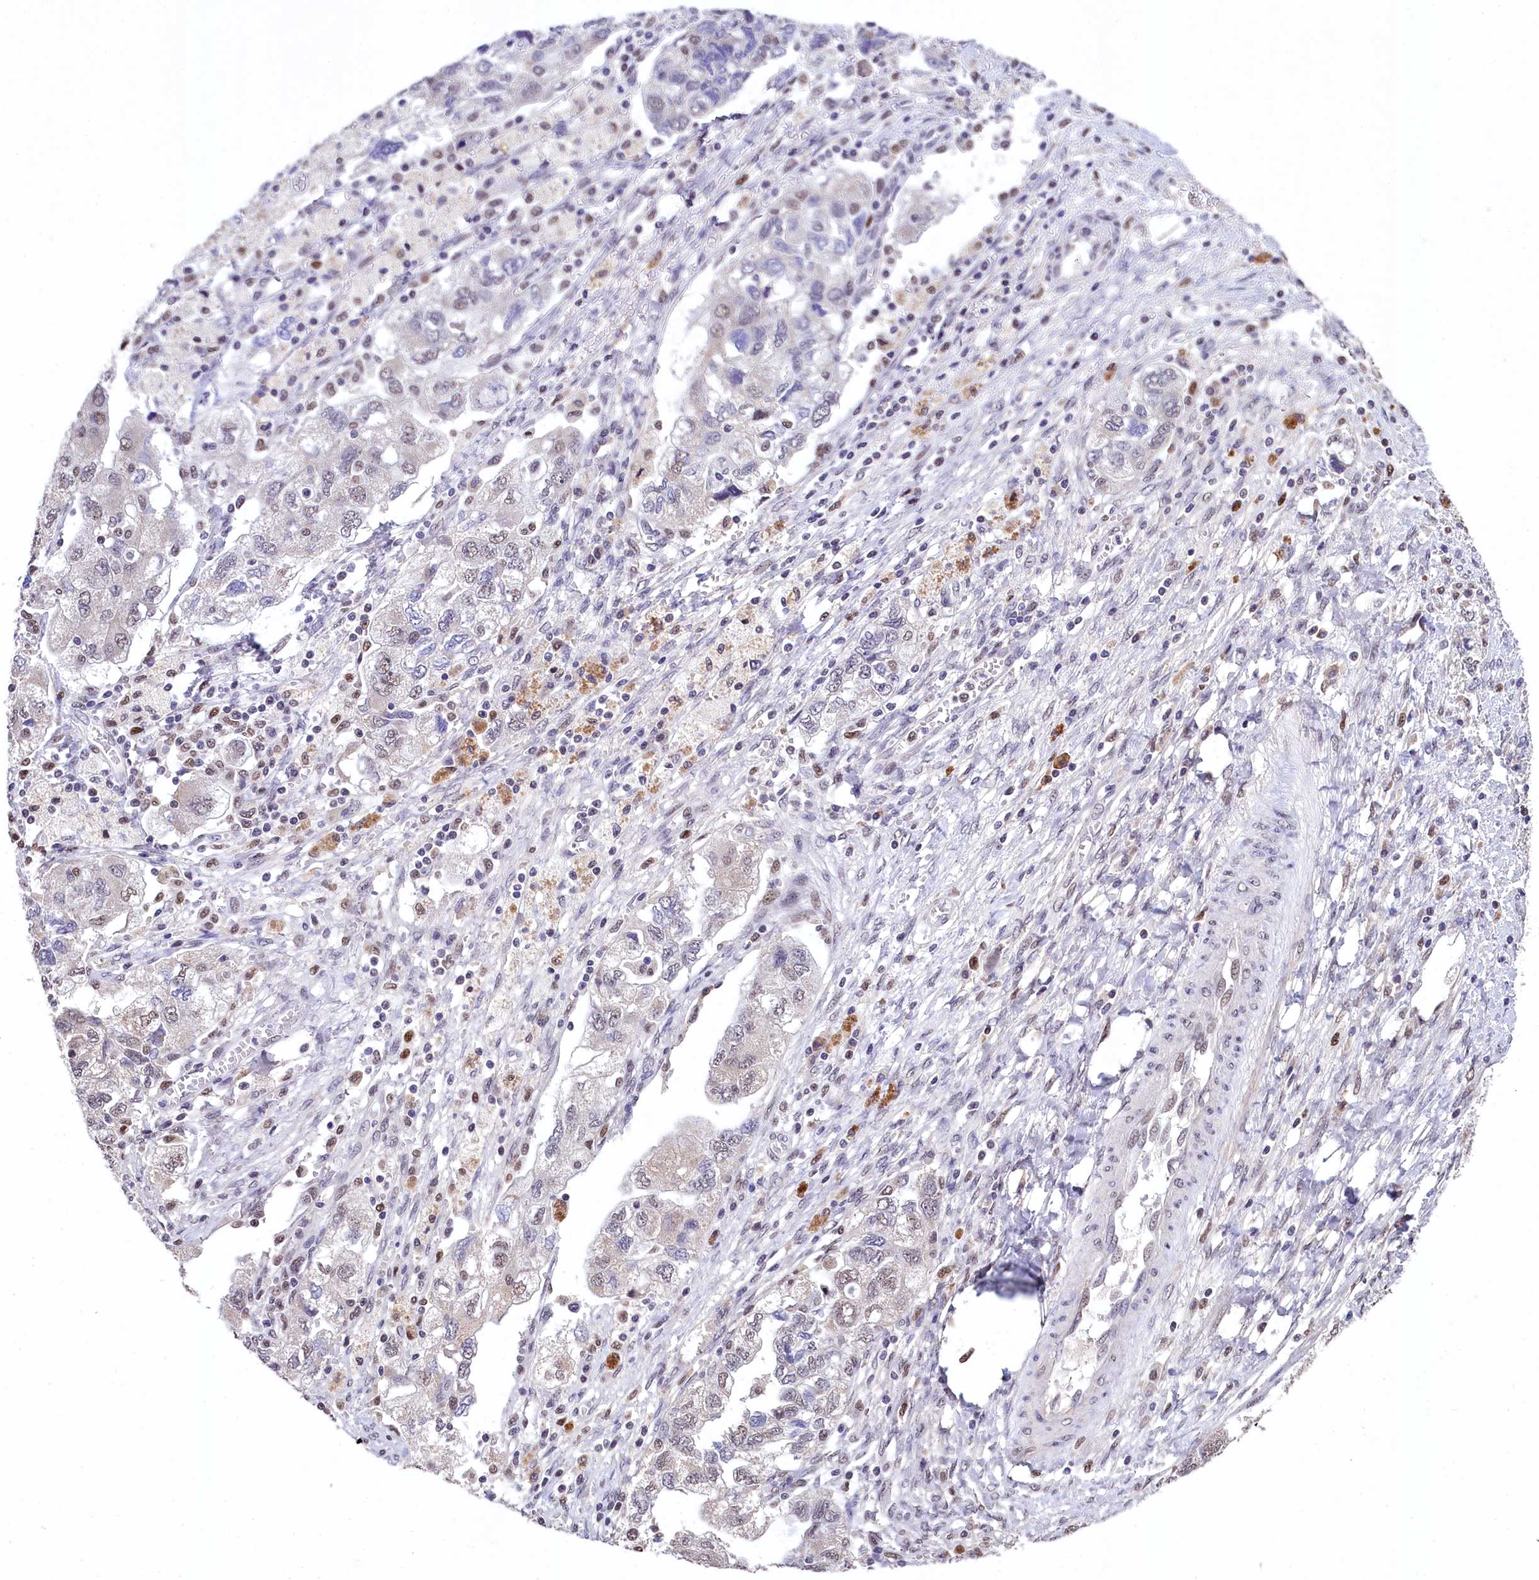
{"staining": {"intensity": "negative", "quantity": "none", "location": "none"}, "tissue": "ovarian cancer", "cell_type": "Tumor cells", "image_type": "cancer", "snomed": [{"axis": "morphology", "description": "Carcinoma, NOS"}, {"axis": "morphology", "description": "Cystadenocarcinoma, serous, NOS"}, {"axis": "topography", "description": "Ovary"}], "caption": "The photomicrograph shows no staining of tumor cells in ovarian cancer (carcinoma).", "gene": "HECTD4", "patient": {"sex": "female", "age": 69}}